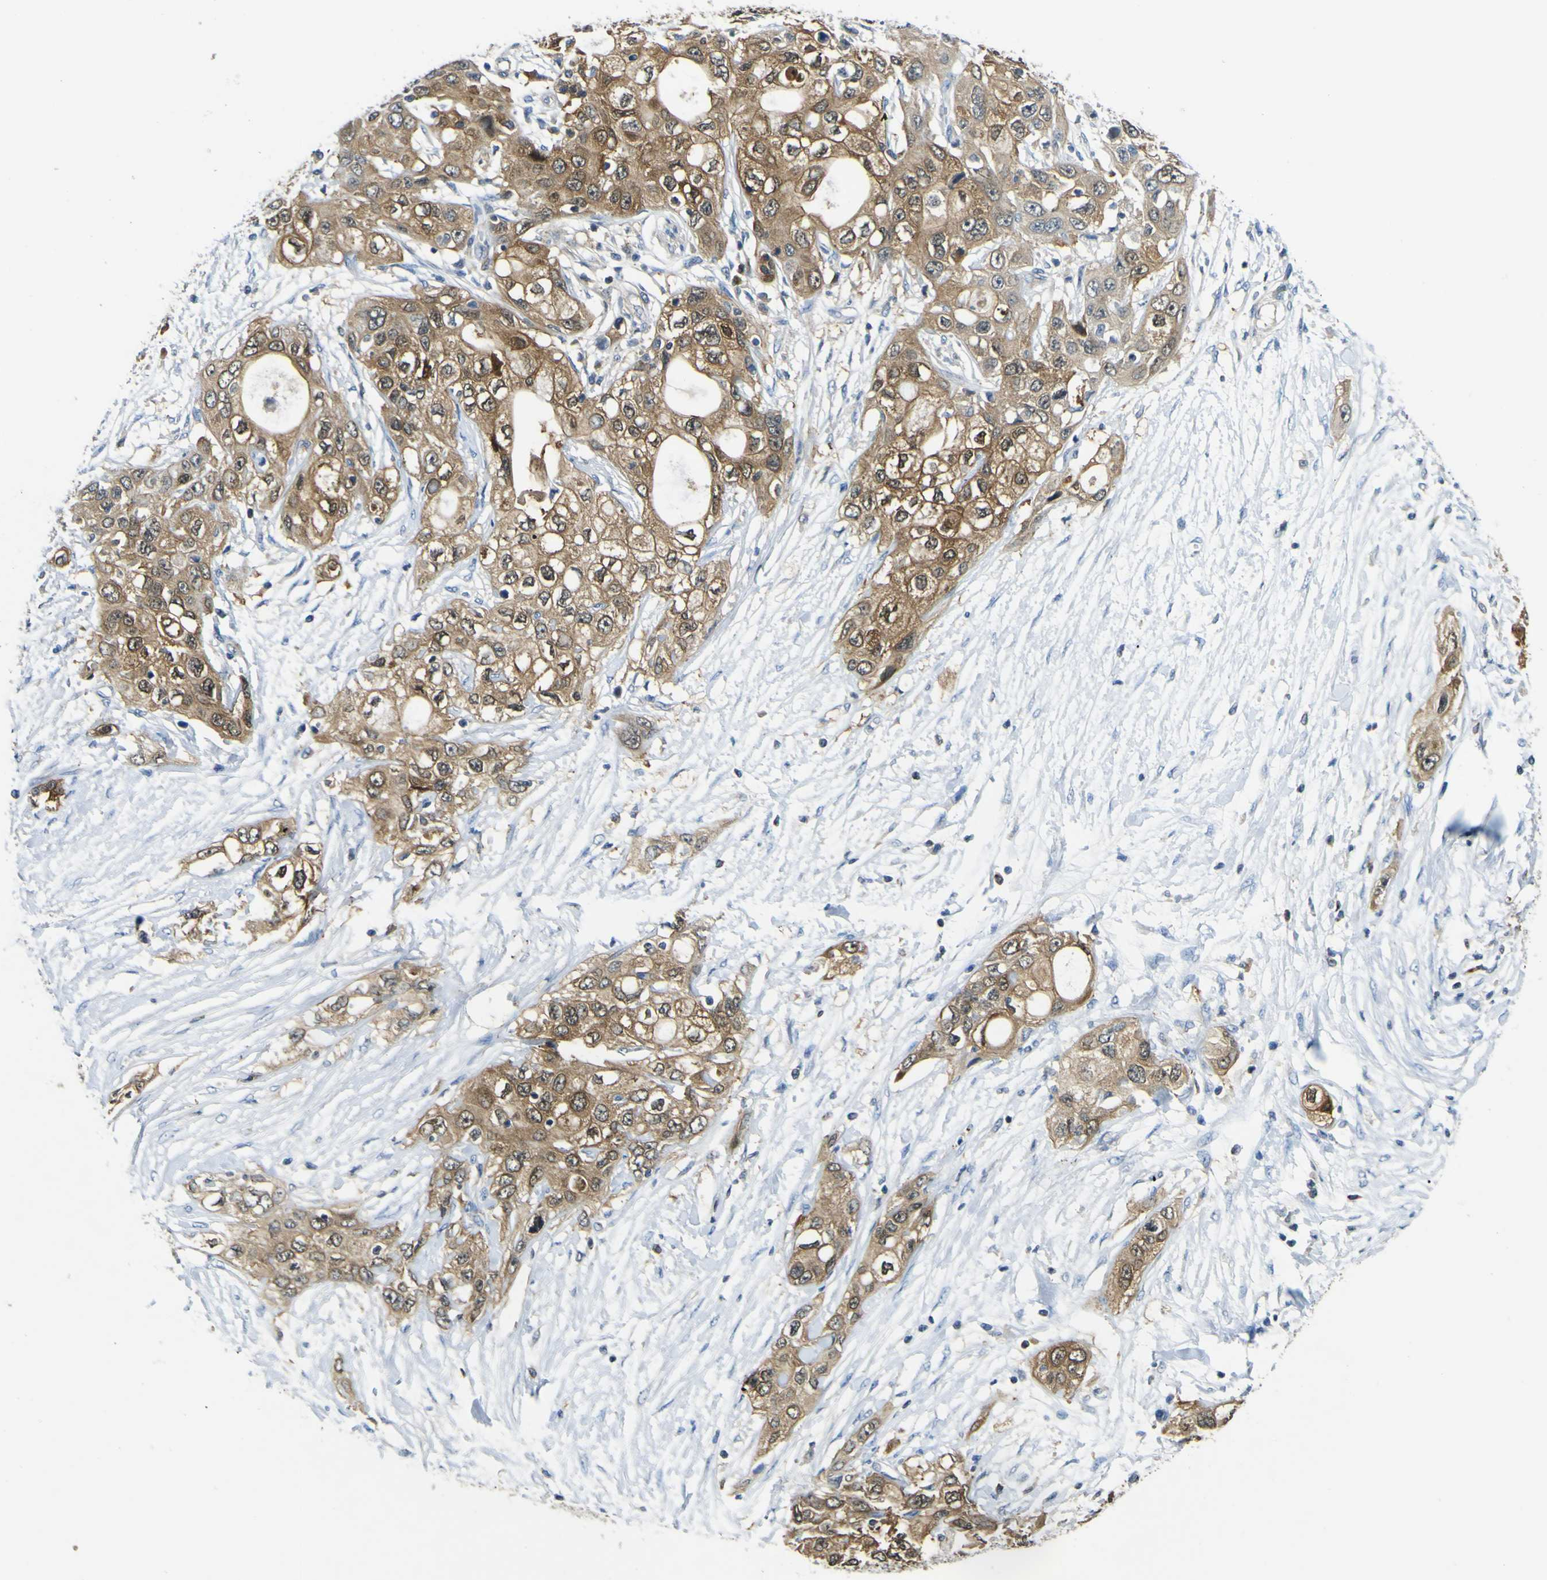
{"staining": {"intensity": "strong", "quantity": "25%-75%", "location": "cytoplasmic/membranous"}, "tissue": "pancreatic cancer", "cell_type": "Tumor cells", "image_type": "cancer", "snomed": [{"axis": "morphology", "description": "Adenocarcinoma, NOS"}, {"axis": "topography", "description": "Pancreas"}], "caption": "Immunohistochemical staining of adenocarcinoma (pancreatic) demonstrates high levels of strong cytoplasmic/membranous staining in about 25%-75% of tumor cells.", "gene": "EML2", "patient": {"sex": "female", "age": 70}}